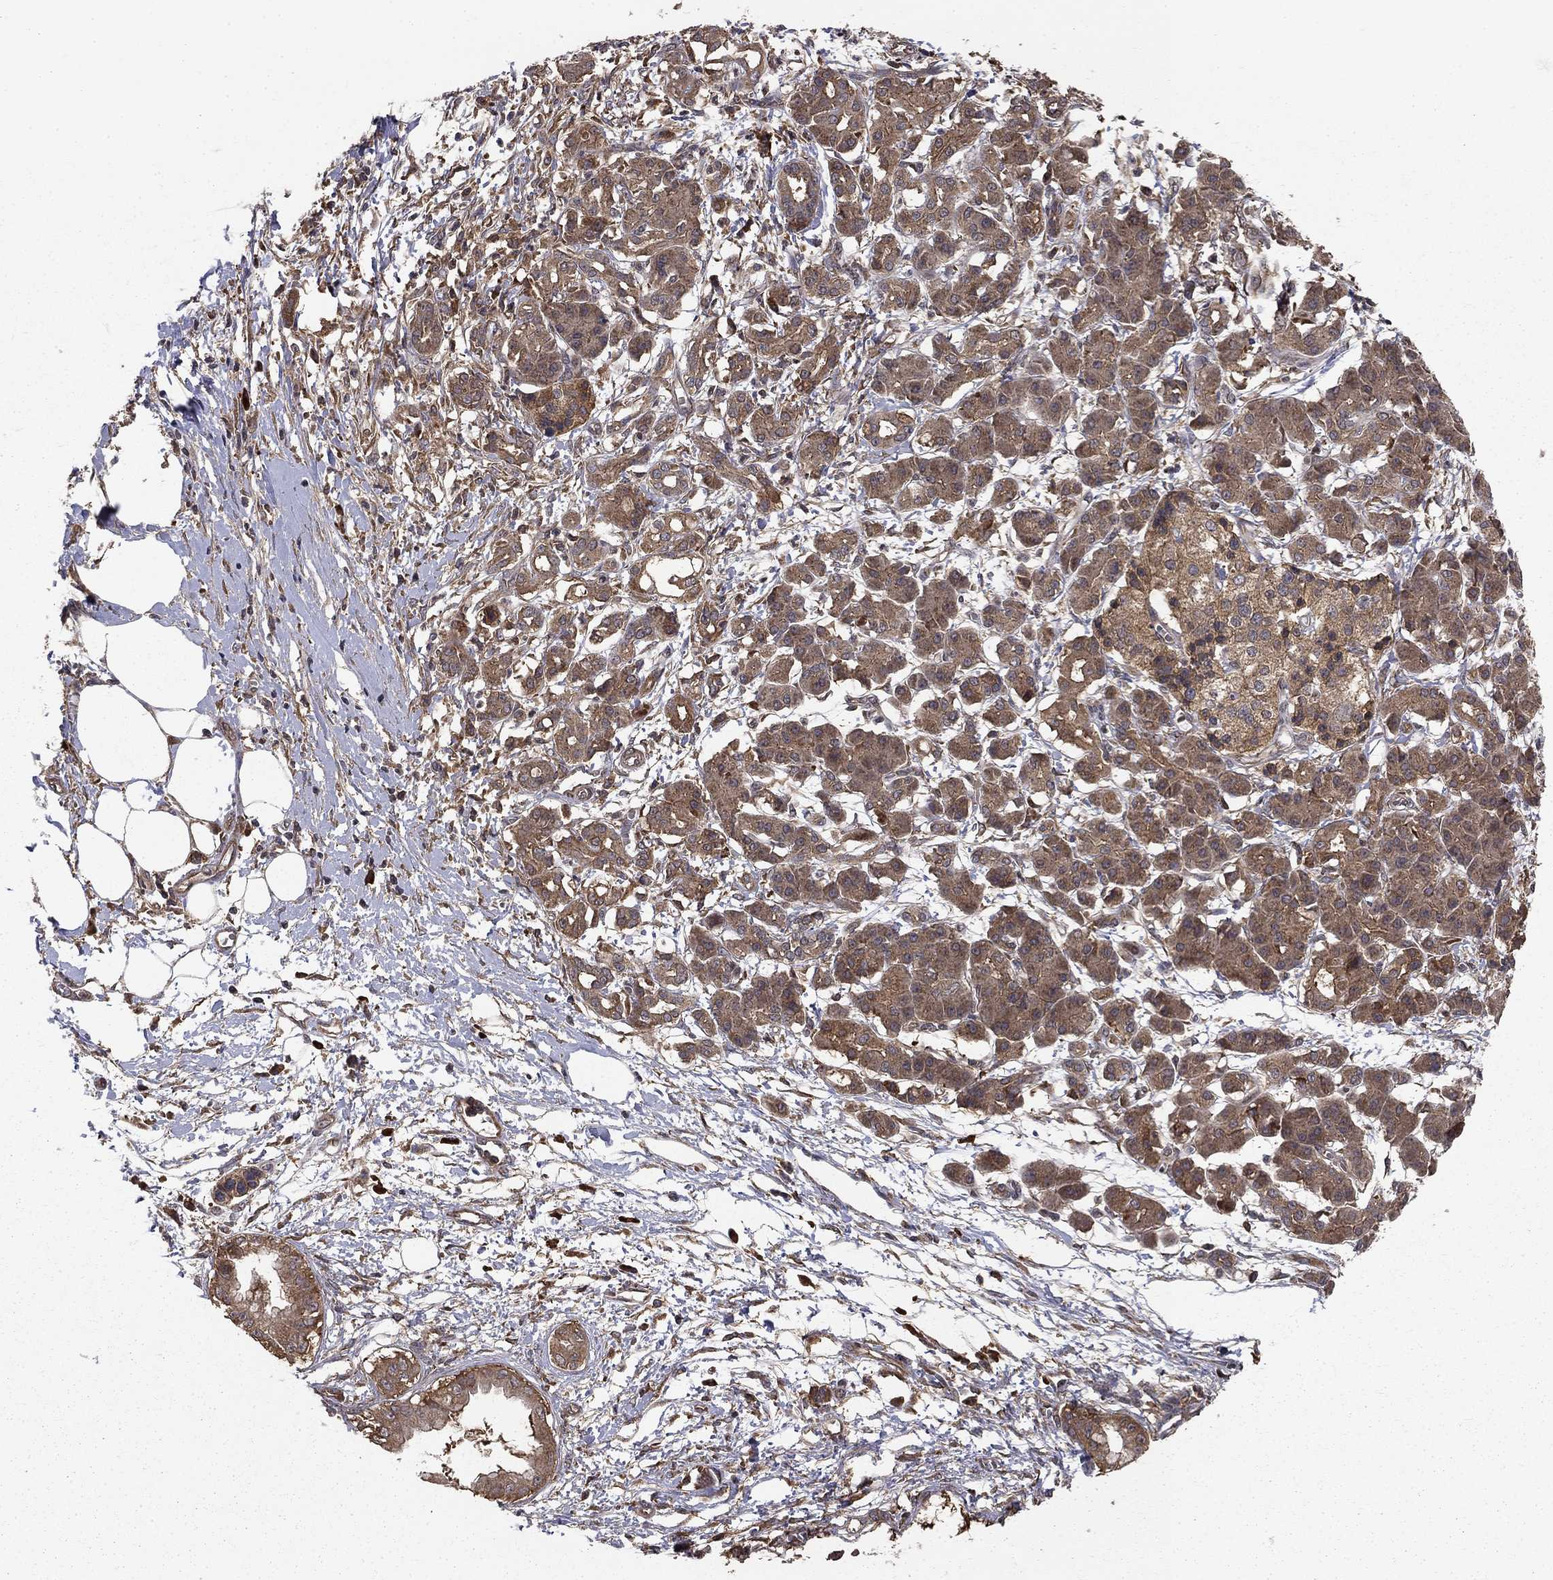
{"staining": {"intensity": "moderate", "quantity": ">75%", "location": "cytoplasmic/membranous"}, "tissue": "pancreatic cancer", "cell_type": "Tumor cells", "image_type": "cancer", "snomed": [{"axis": "morphology", "description": "Adenocarcinoma, NOS"}, {"axis": "topography", "description": "Pancreas"}], "caption": "Pancreatic adenocarcinoma stained for a protein (brown) displays moderate cytoplasmic/membranous positive positivity in about >75% of tumor cells.", "gene": "BABAM2", "patient": {"sex": "male", "age": 72}}